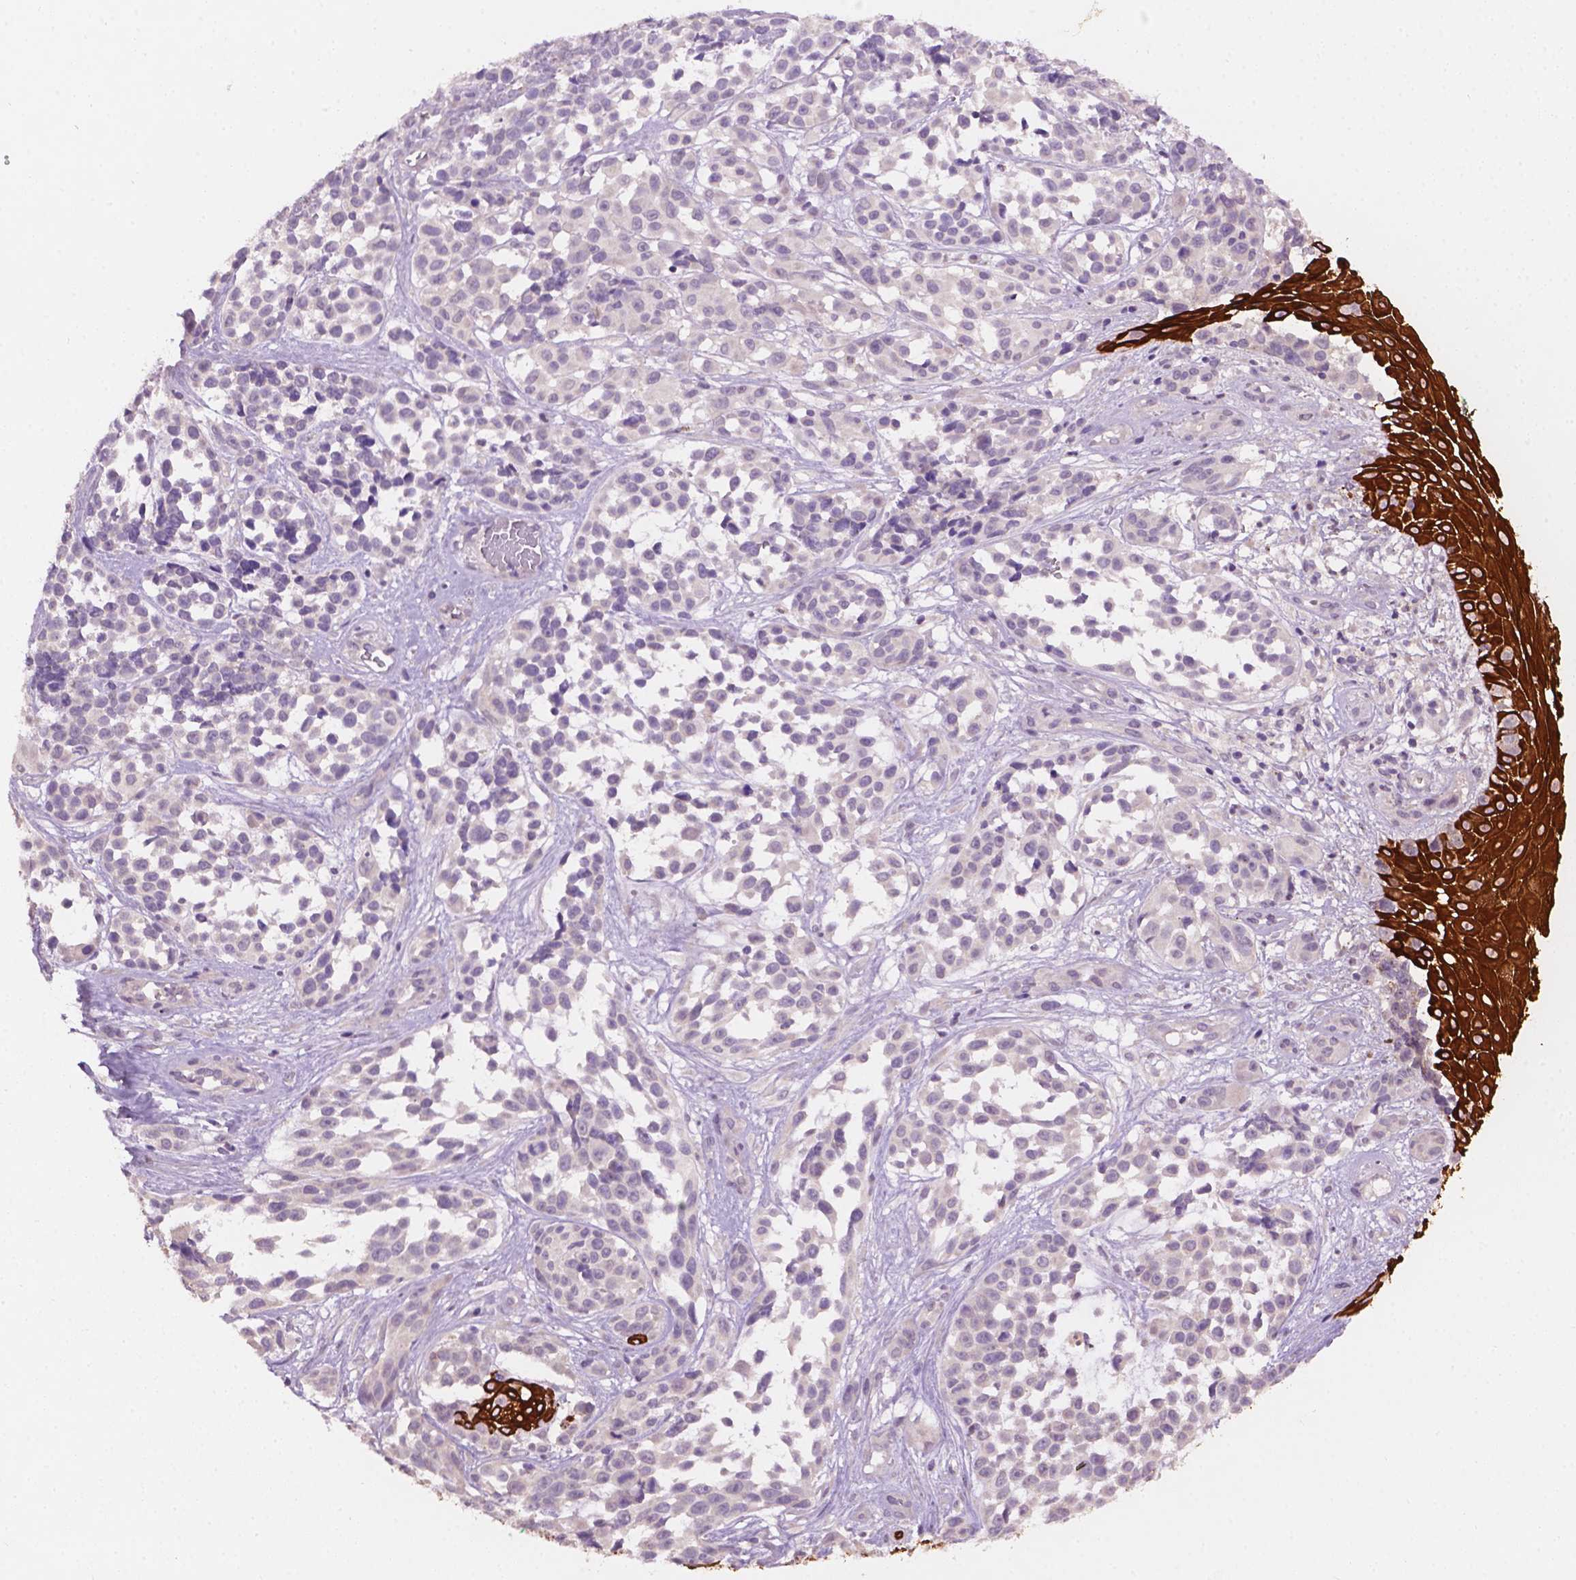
{"staining": {"intensity": "negative", "quantity": "none", "location": "none"}, "tissue": "melanoma", "cell_type": "Tumor cells", "image_type": "cancer", "snomed": [{"axis": "morphology", "description": "Malignant melanoma, NOS"}, {"axis": "topography", "description": "Skin"}], "caption": "An image of human malignant melanoma is negative for staining in tumor cells. (Immunohistochemistry (ihc), brightfield microscopy, high magnification).", "gene": "KRT17", "patient": {"sex": "female", "age": 88}}